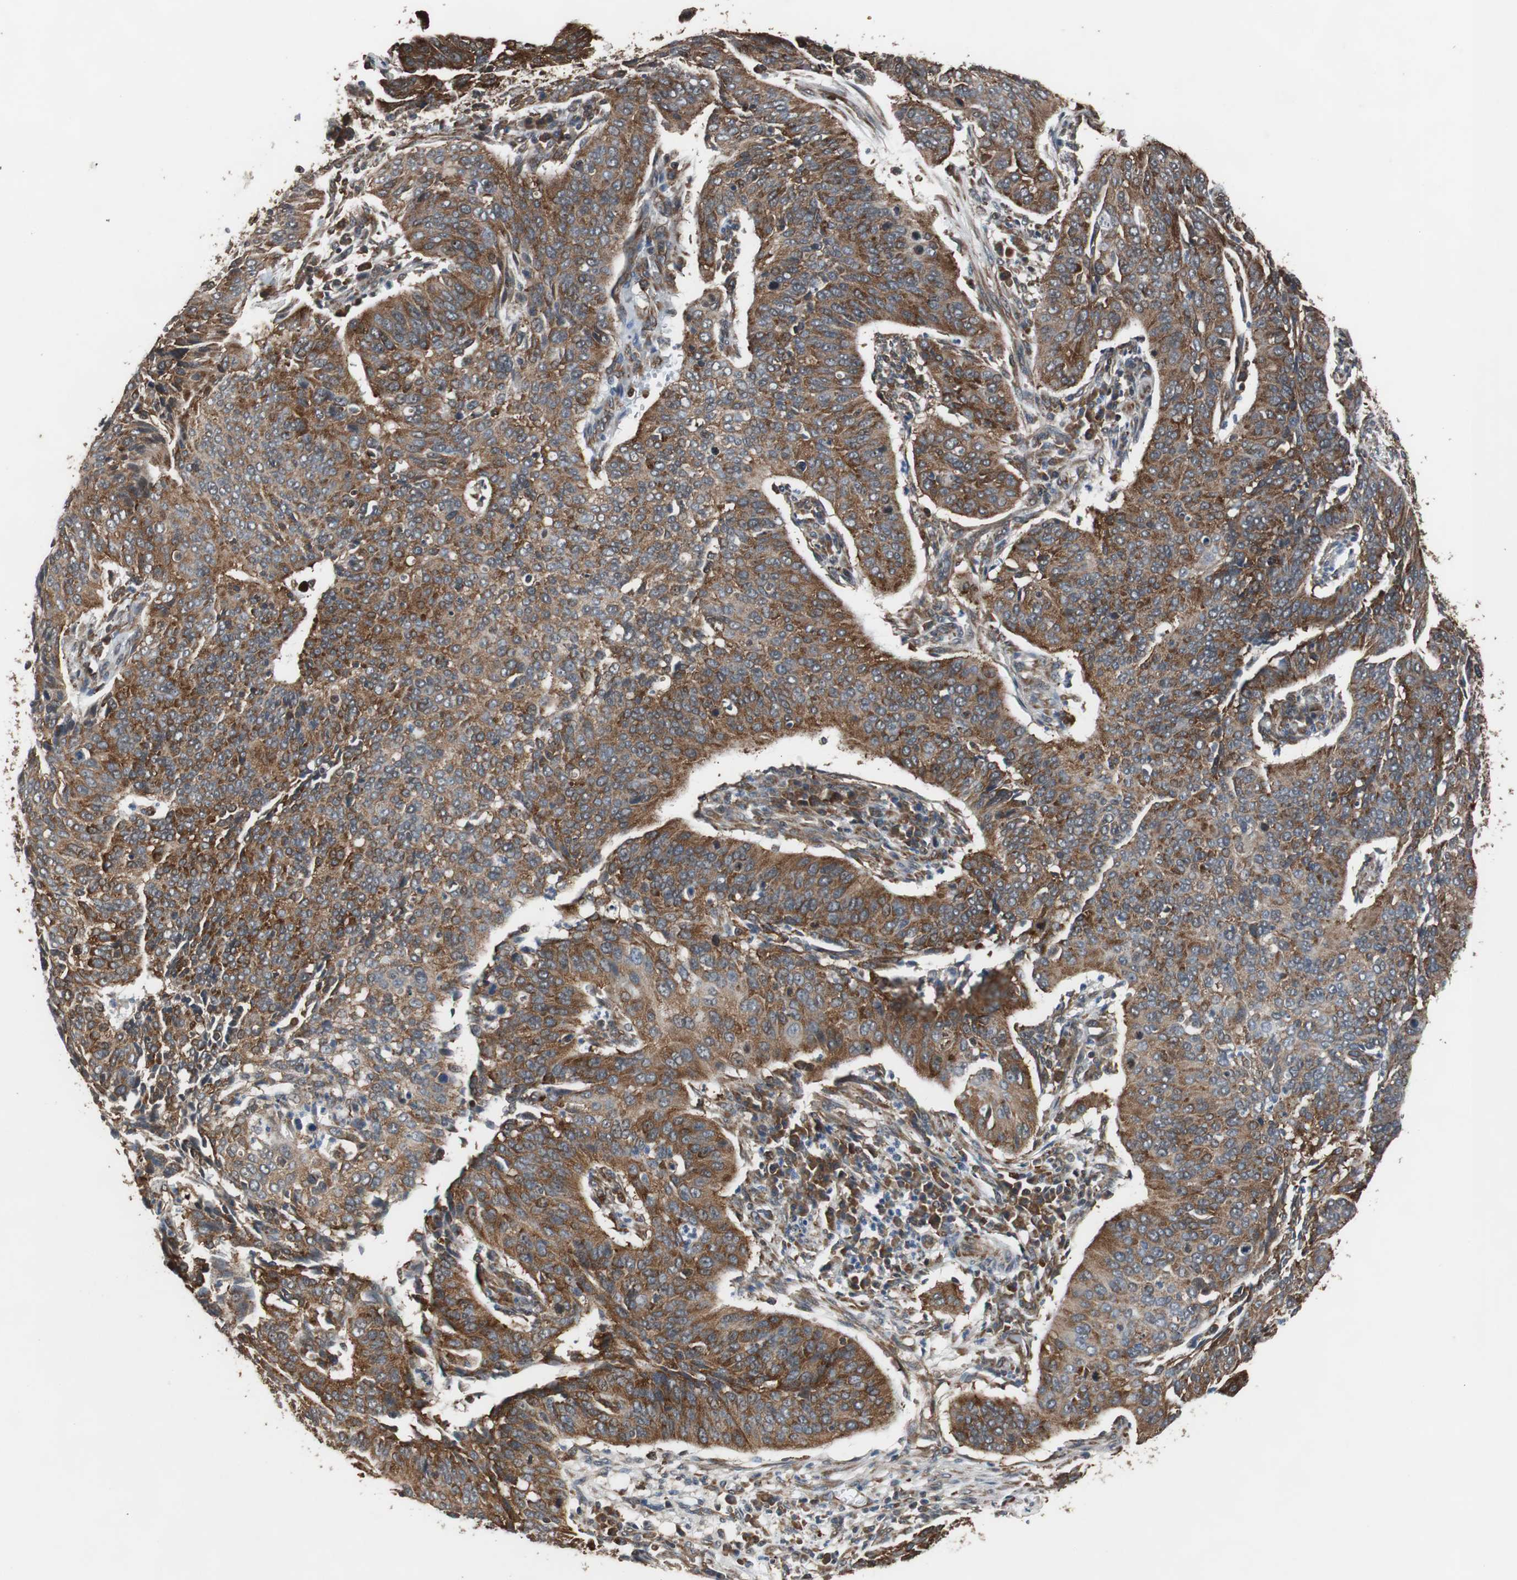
{"staining": {"intensity": "strong", "quantity": ">75%", "location": "cytoplasmic/membranous"}, "tissue": "cervical cancer", "cell_type": "Tumor cells", "image_type": "cancer", "snomed": [{"axis": "morphology", "description": "Squamous cell carcinoma, NOS"}, {"axis": "topography", "description": "Cervix"}], "caption": "Brown immunohistochemical staining in human squamous cell carcinoma (cervical) displays strong cytoplasmic/membranous expression in approximately >75% of tumor cells.", "gene": "USP10", "patient": {"sex": "female", "age": 39}}